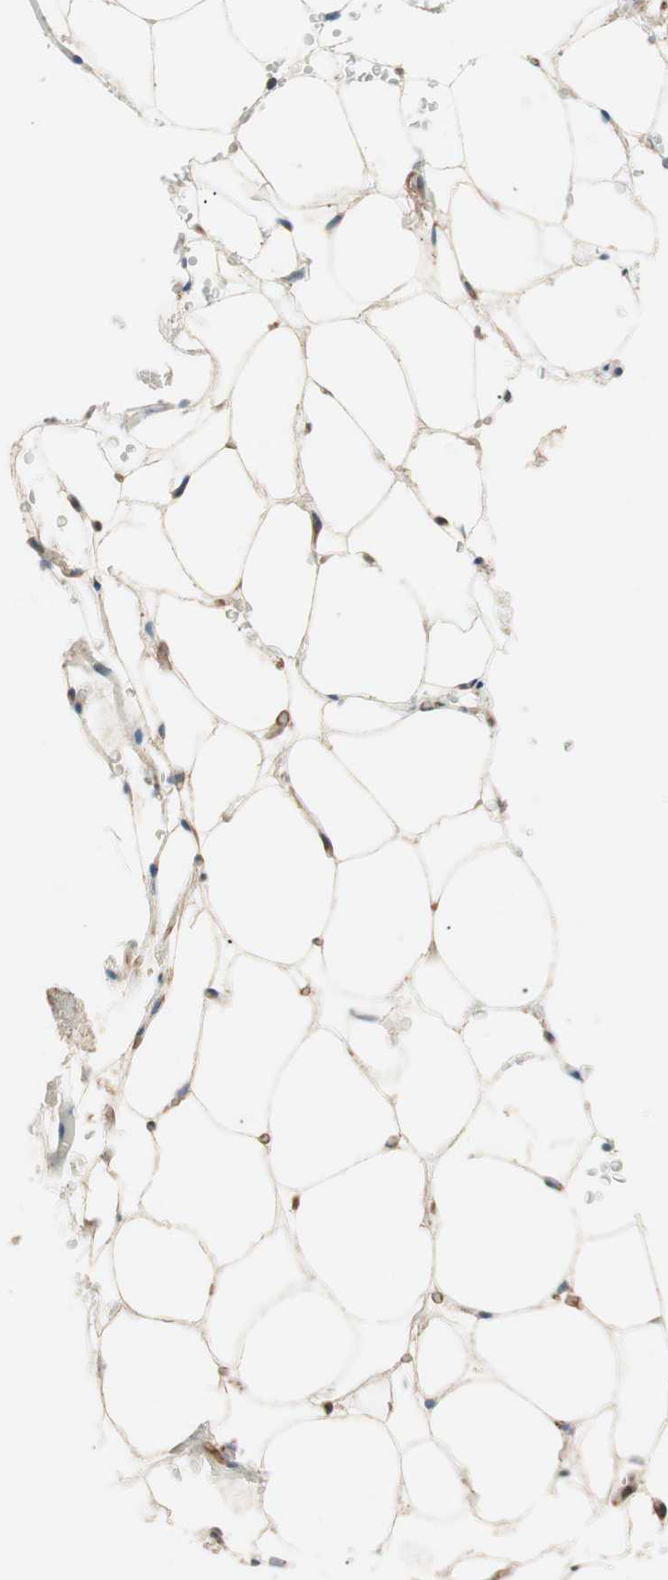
{"staining": {"intensity": "moderate", "quantity": ">75%", "location": "cytoplasmic/membranous,nuclear"}, "tissue": "breast", "cell_type": "Adipocytes", "image_type": "normal", "snomed": [{"axis": "morphology", "description": "Normal tissue, NOS"}, {"axis": "topography", "description": "Breast"}], "caption": "Breast stained with a brown dye exhibits moderate cytoplasmic/membranous,nuclear positive positivity in about >75% of adipocytes.", "gene": "HPN", "patient": {"sex": "female", "age": 75}}